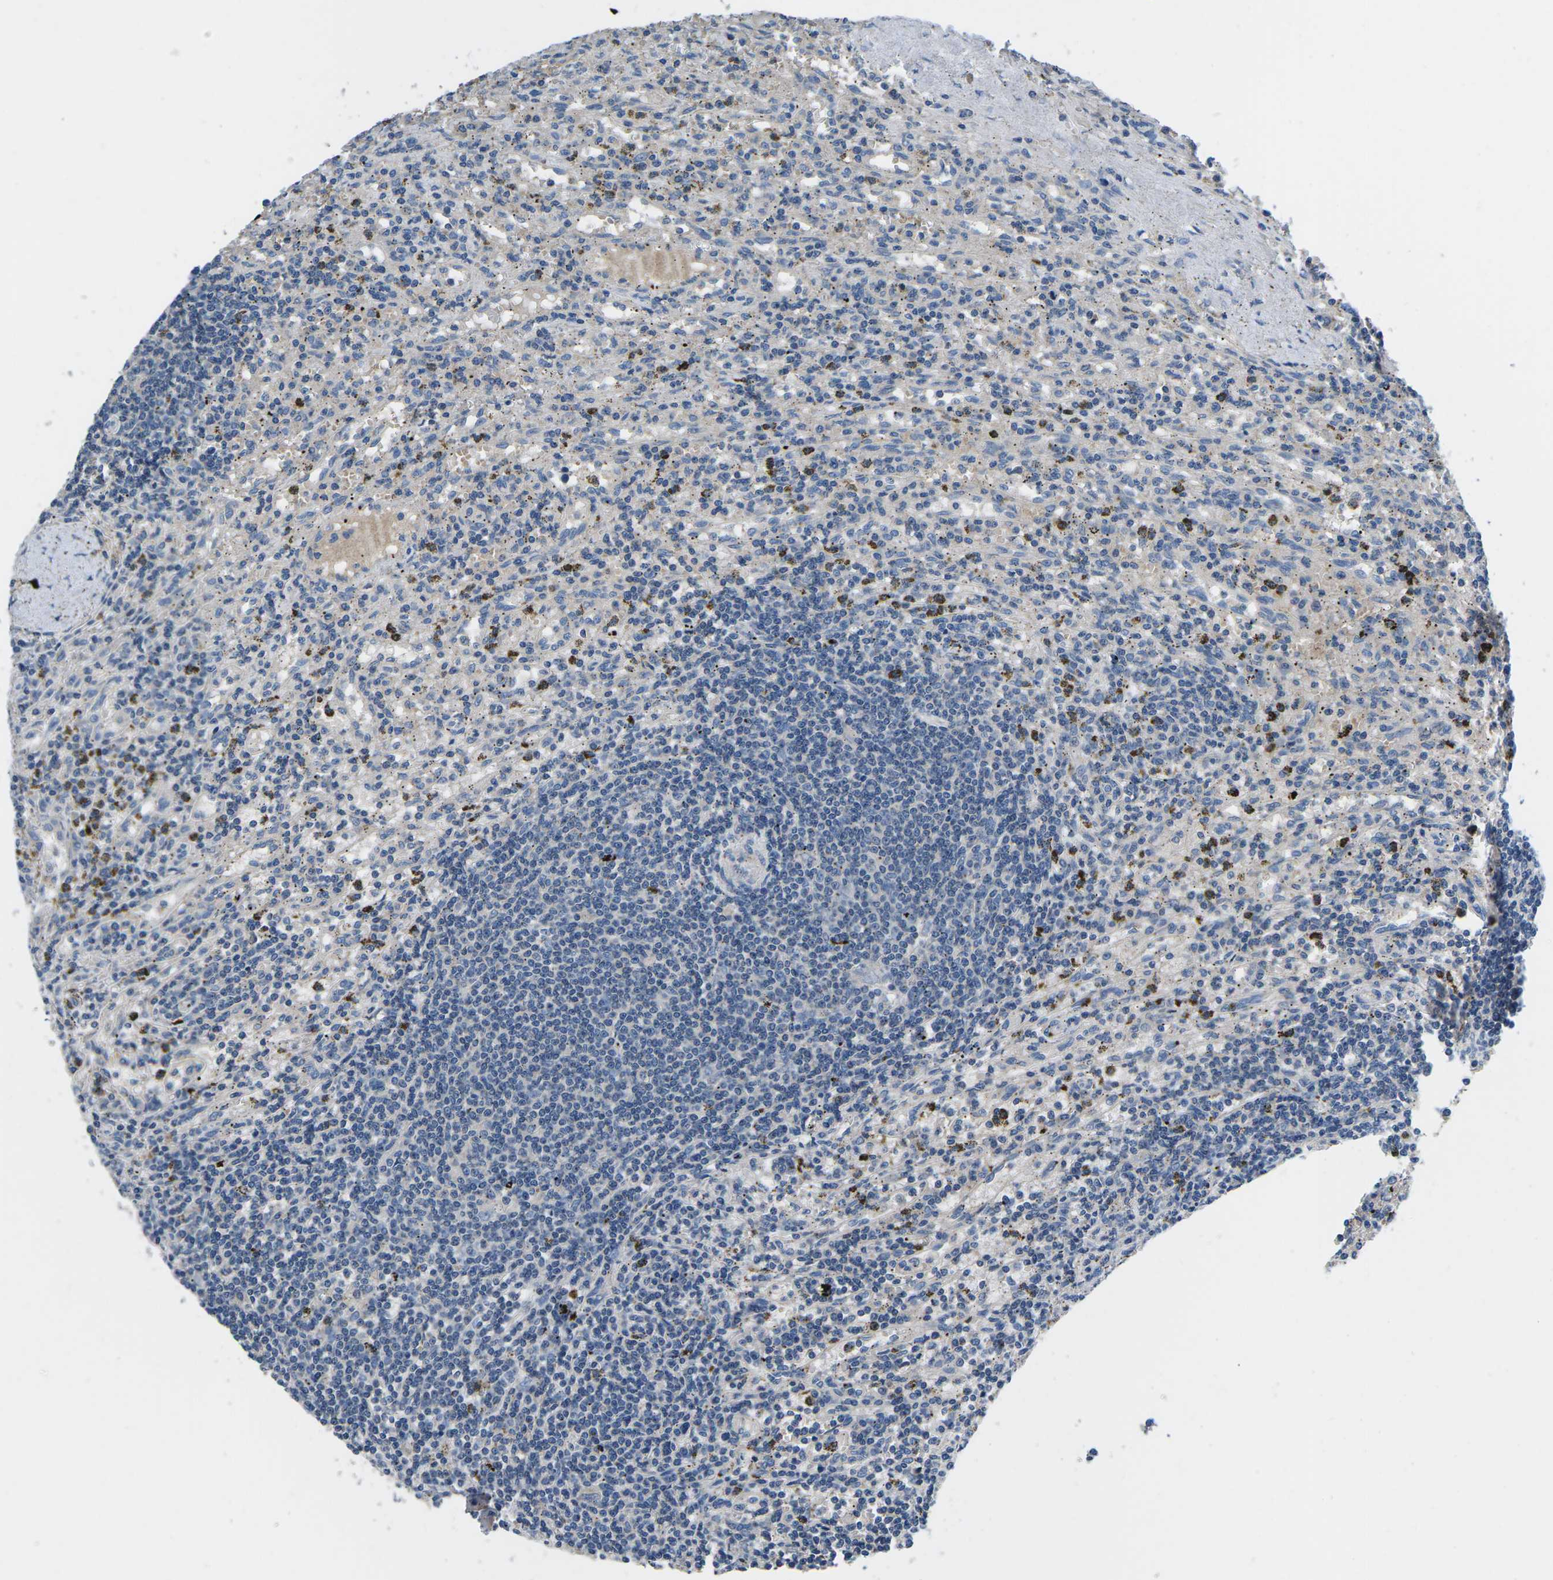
{"staining": {"intensity": "negative", "quantity": "none", "location": "none"}, "tissue": "lymphoma", "cell_type": "Tumor cells", "image_type": "cancer", "snomed": [{"axis": "morphology", "description": "Malignant lymphoma, non-Hodgkin's type, Low grade"}, {"axis": "topography", "description": "Spleen"}], "caption": "DAB (3,3'-diaminobenzidine) immunohistochemical staining of human lymphoma exhibits no significant staining in tumor cells.", "gene": "PDCD6IP", "patient": {"sex": "male", "age": 76}}